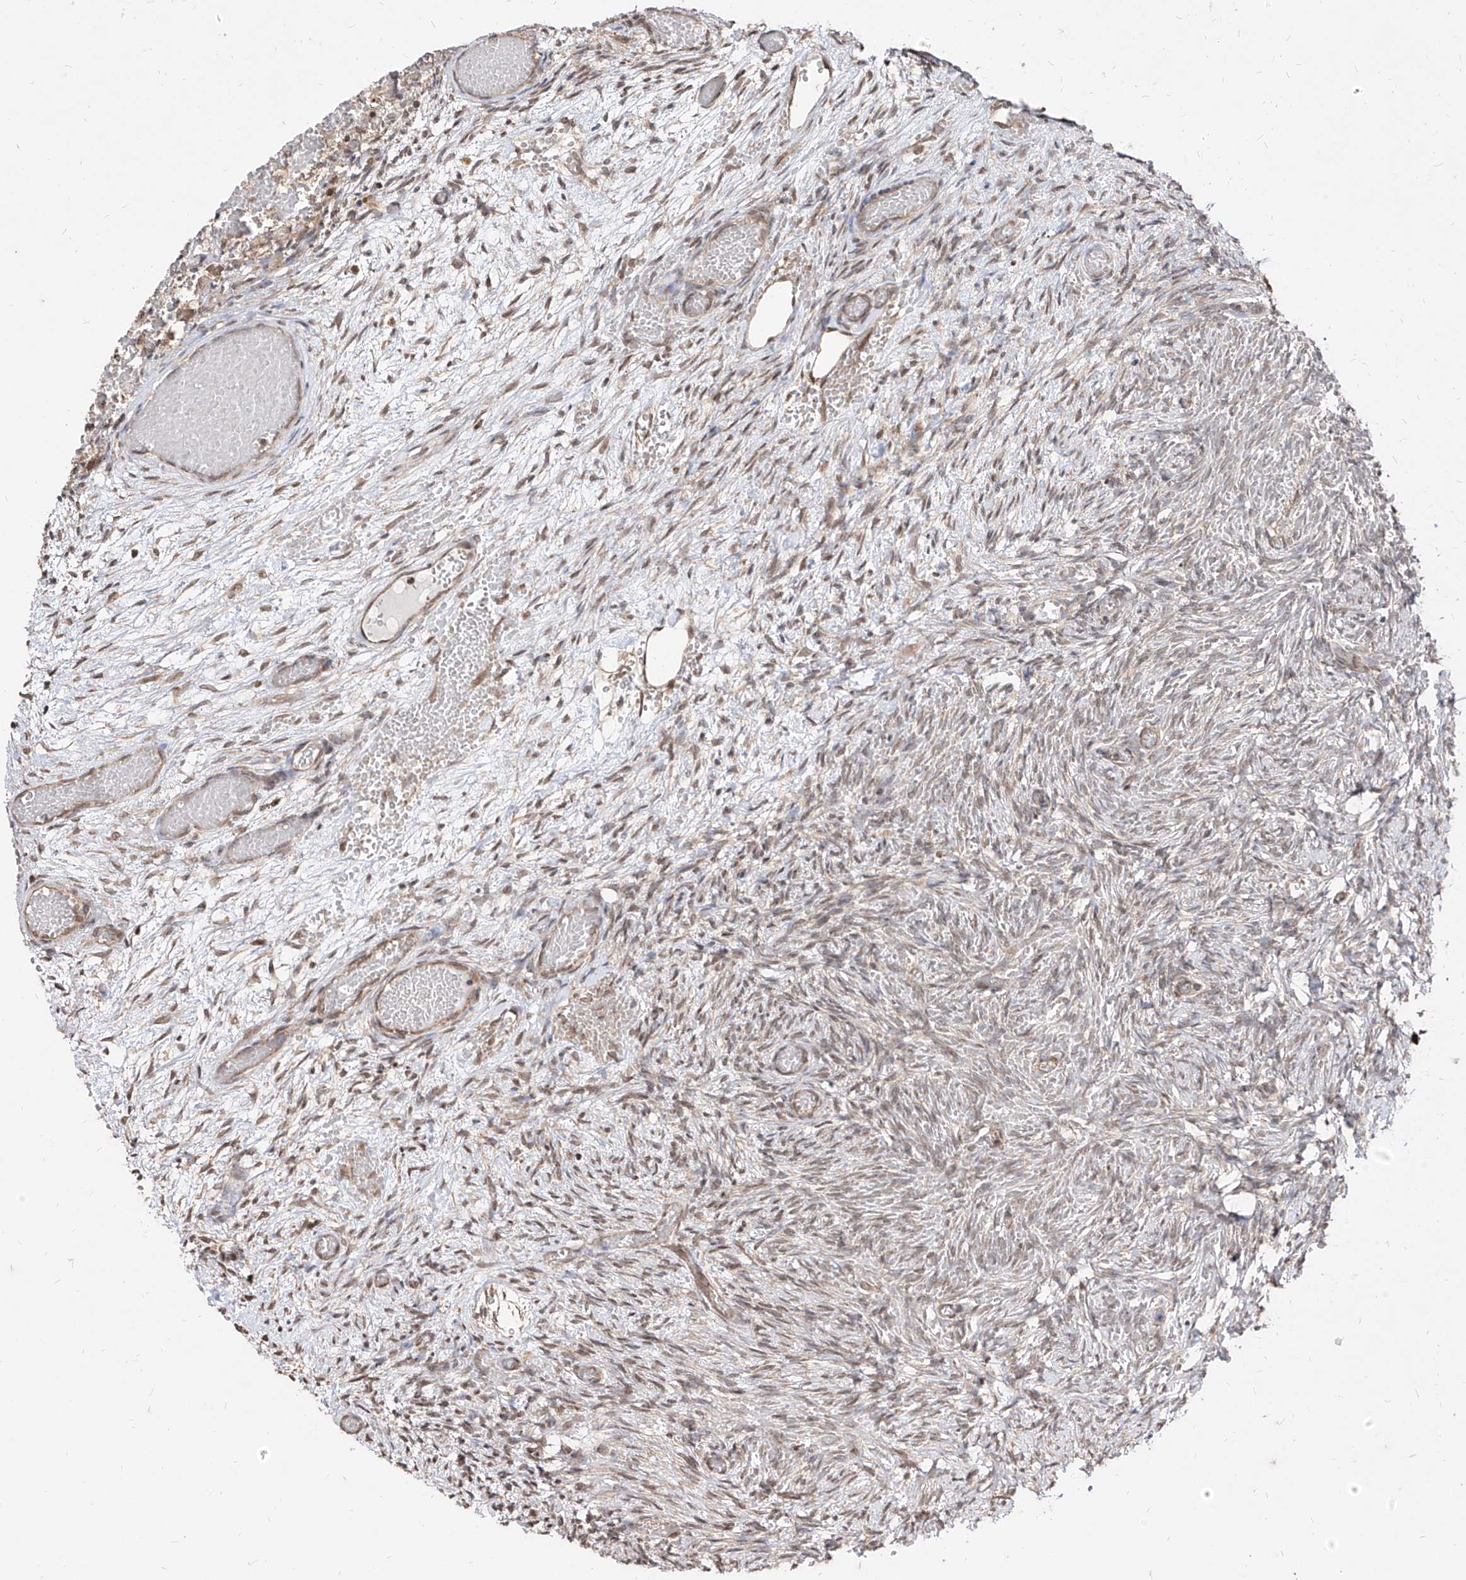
{"staining": {"intensity": "weak", "quantity": "25%-75%", "location": "nuclear"}, "tissue": "ovary", "cell_type": "Ovarian stroma cells", "image_type": "normal", "snomed": [{"axis": "morphology", "description": "Adenocarcinoma, NOS"}, {"axis": "topography", "description": "Endometrium"}], "caption": "Normal ovary displays weak nuclear staining in about 25%-75% of ovarian stroma cells, visualized by immunohistochemistry.", "gene": "C8orf82", "patient": {"sex": "female", "age": 32}}